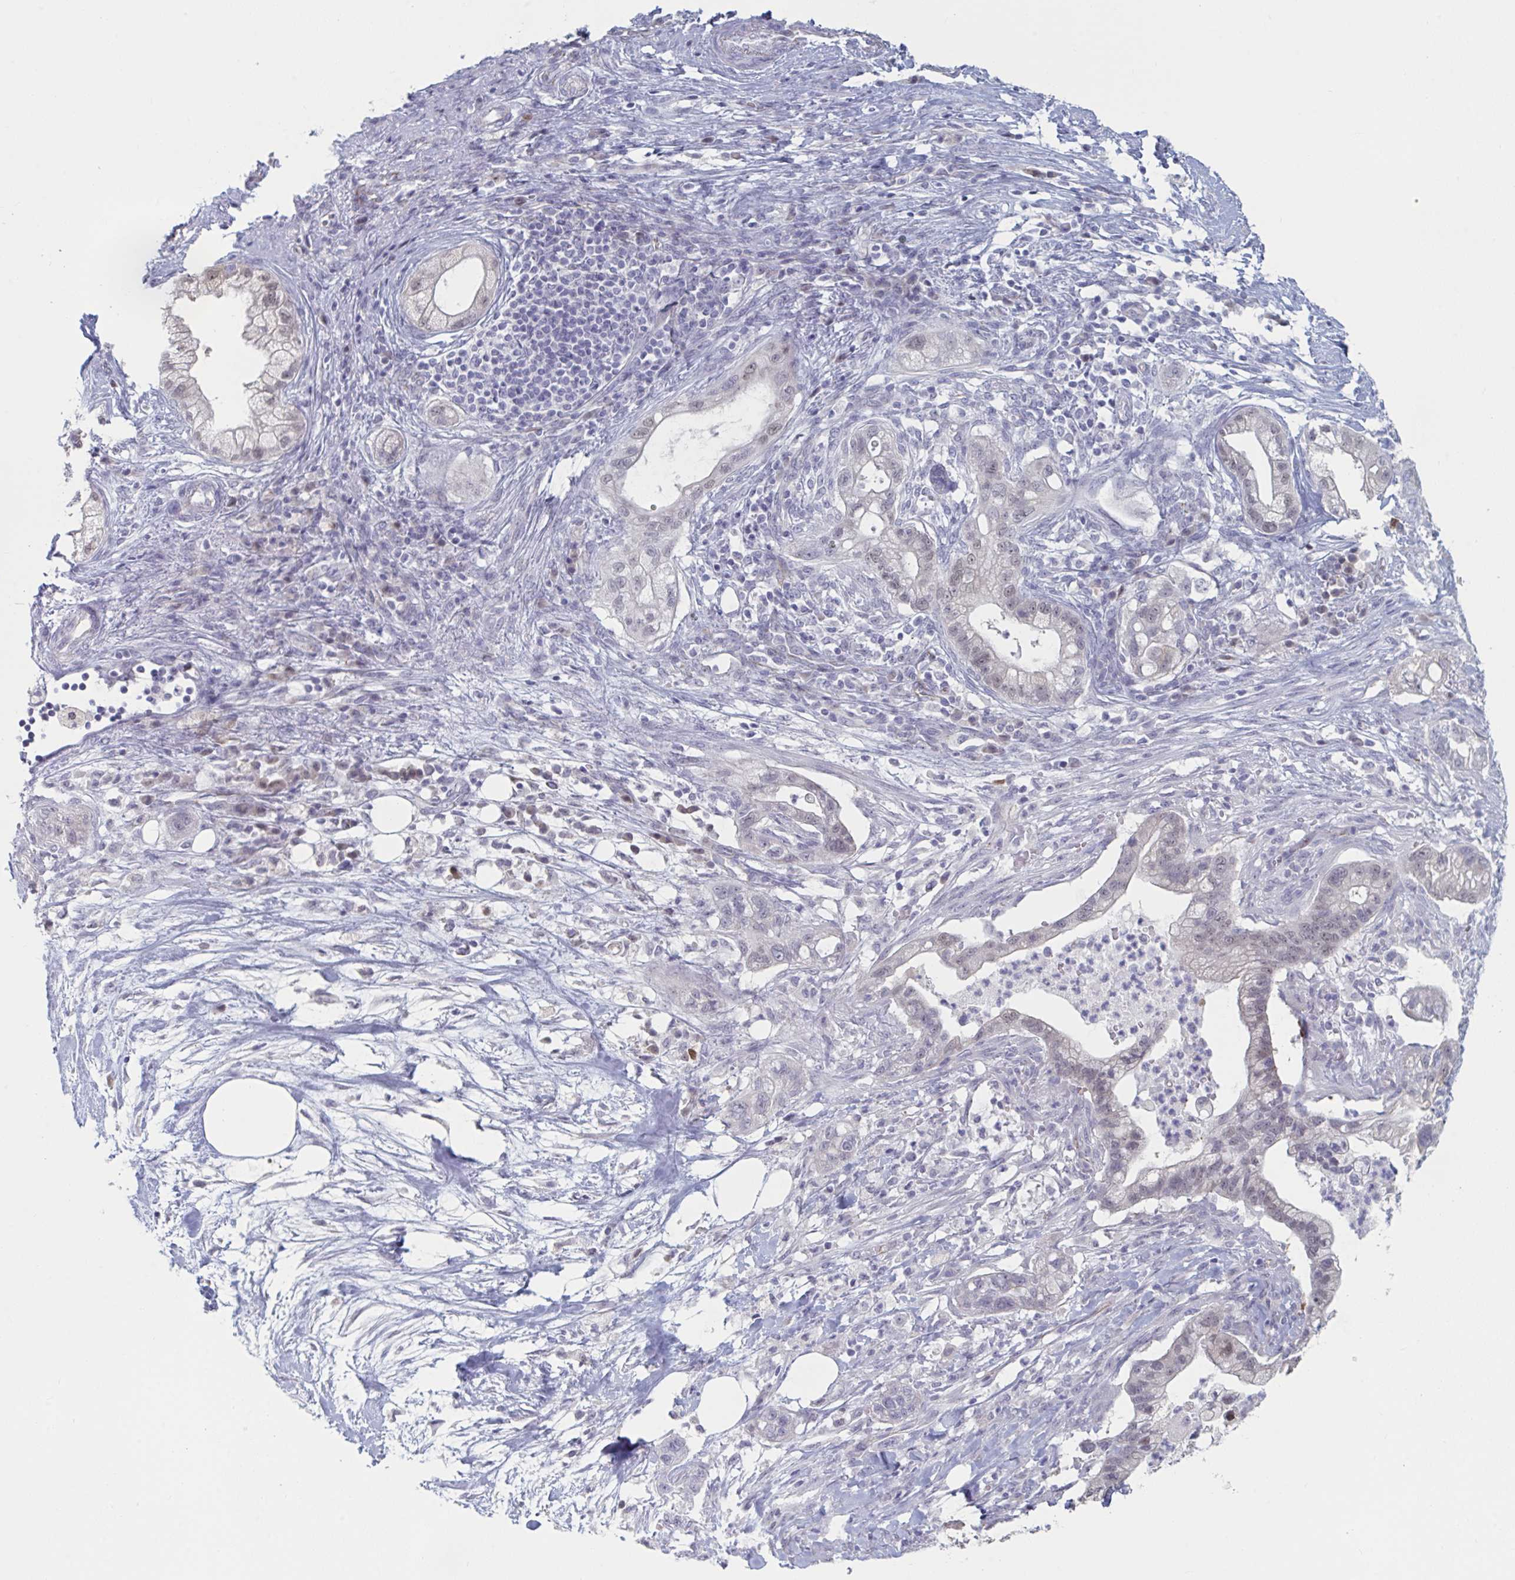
{"staining": {"intensity": "negative", "quantity": "none", "location": "none"}, "tissue": "pancreatic cancer", "cell_type": "Tumor cells", "image_type": "cancer", "snomed": [{"axis": "morphology", "description": "Adenocarcinoma, NOS"}, {"axis": "topography", "description": "Pancreas"}], "caption": "The micrograph reveals no staining of tumor cells in pancreatic adenocarcinoma.", "gene": "FOXA1", "patient": {"sex": "male", "age": 44}}